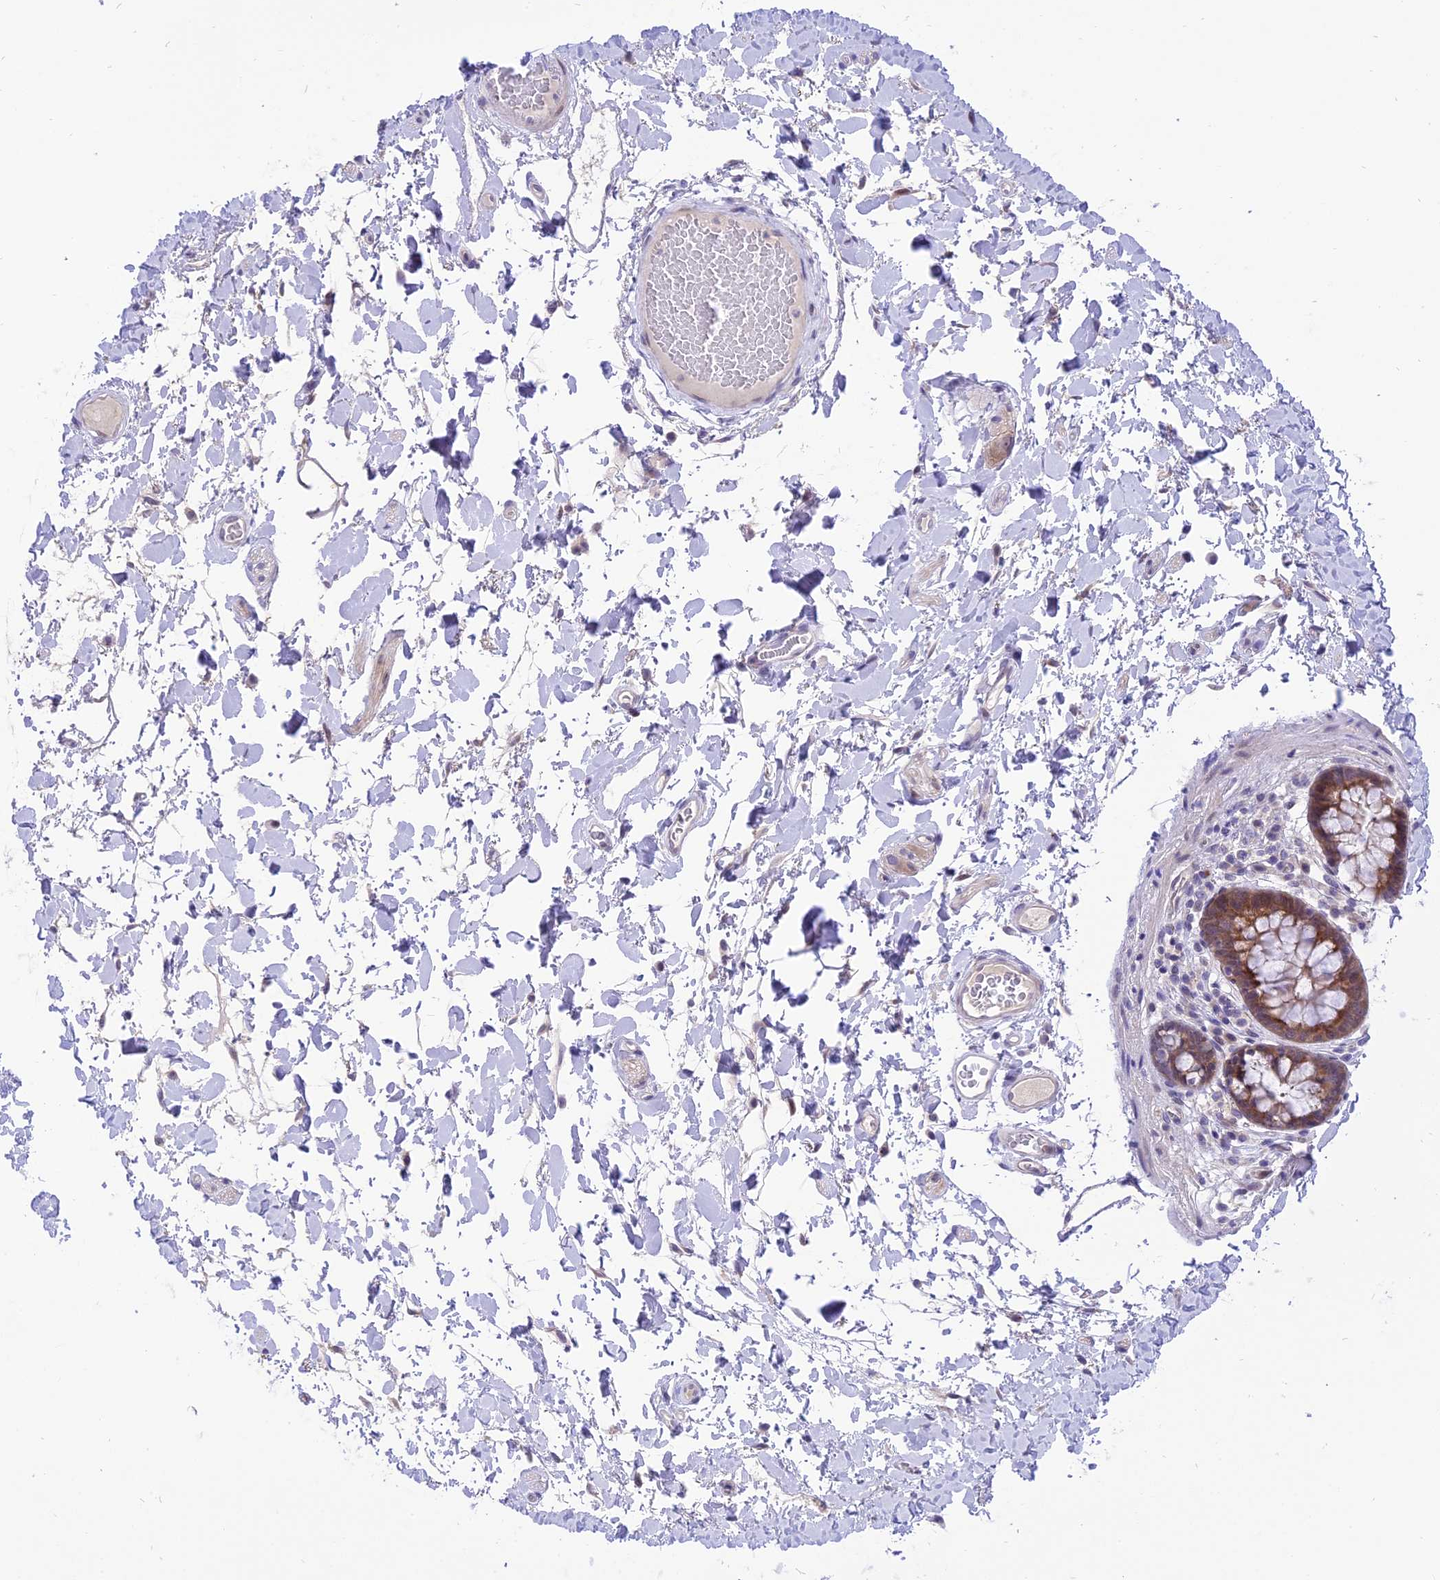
{"staining": {"intensity": "weak", "quantity": ">75%", "location": "cytoplasmic/membranous"}, "tissue": "colon", "cell_type": "Endothelial cells", "image_type": "normal", "snomed": [{"axis": "morphology", "description": "Normal tissue, NOS"}, {"axis": "topography", "description": "Colon"}], "caption": "Endothelial cells show weak cytoplasmic/membranous positivity in about >75% of cells in normal colon.", "gene": "ZNF837", "patient": {"sex": "male", "age": 84}}